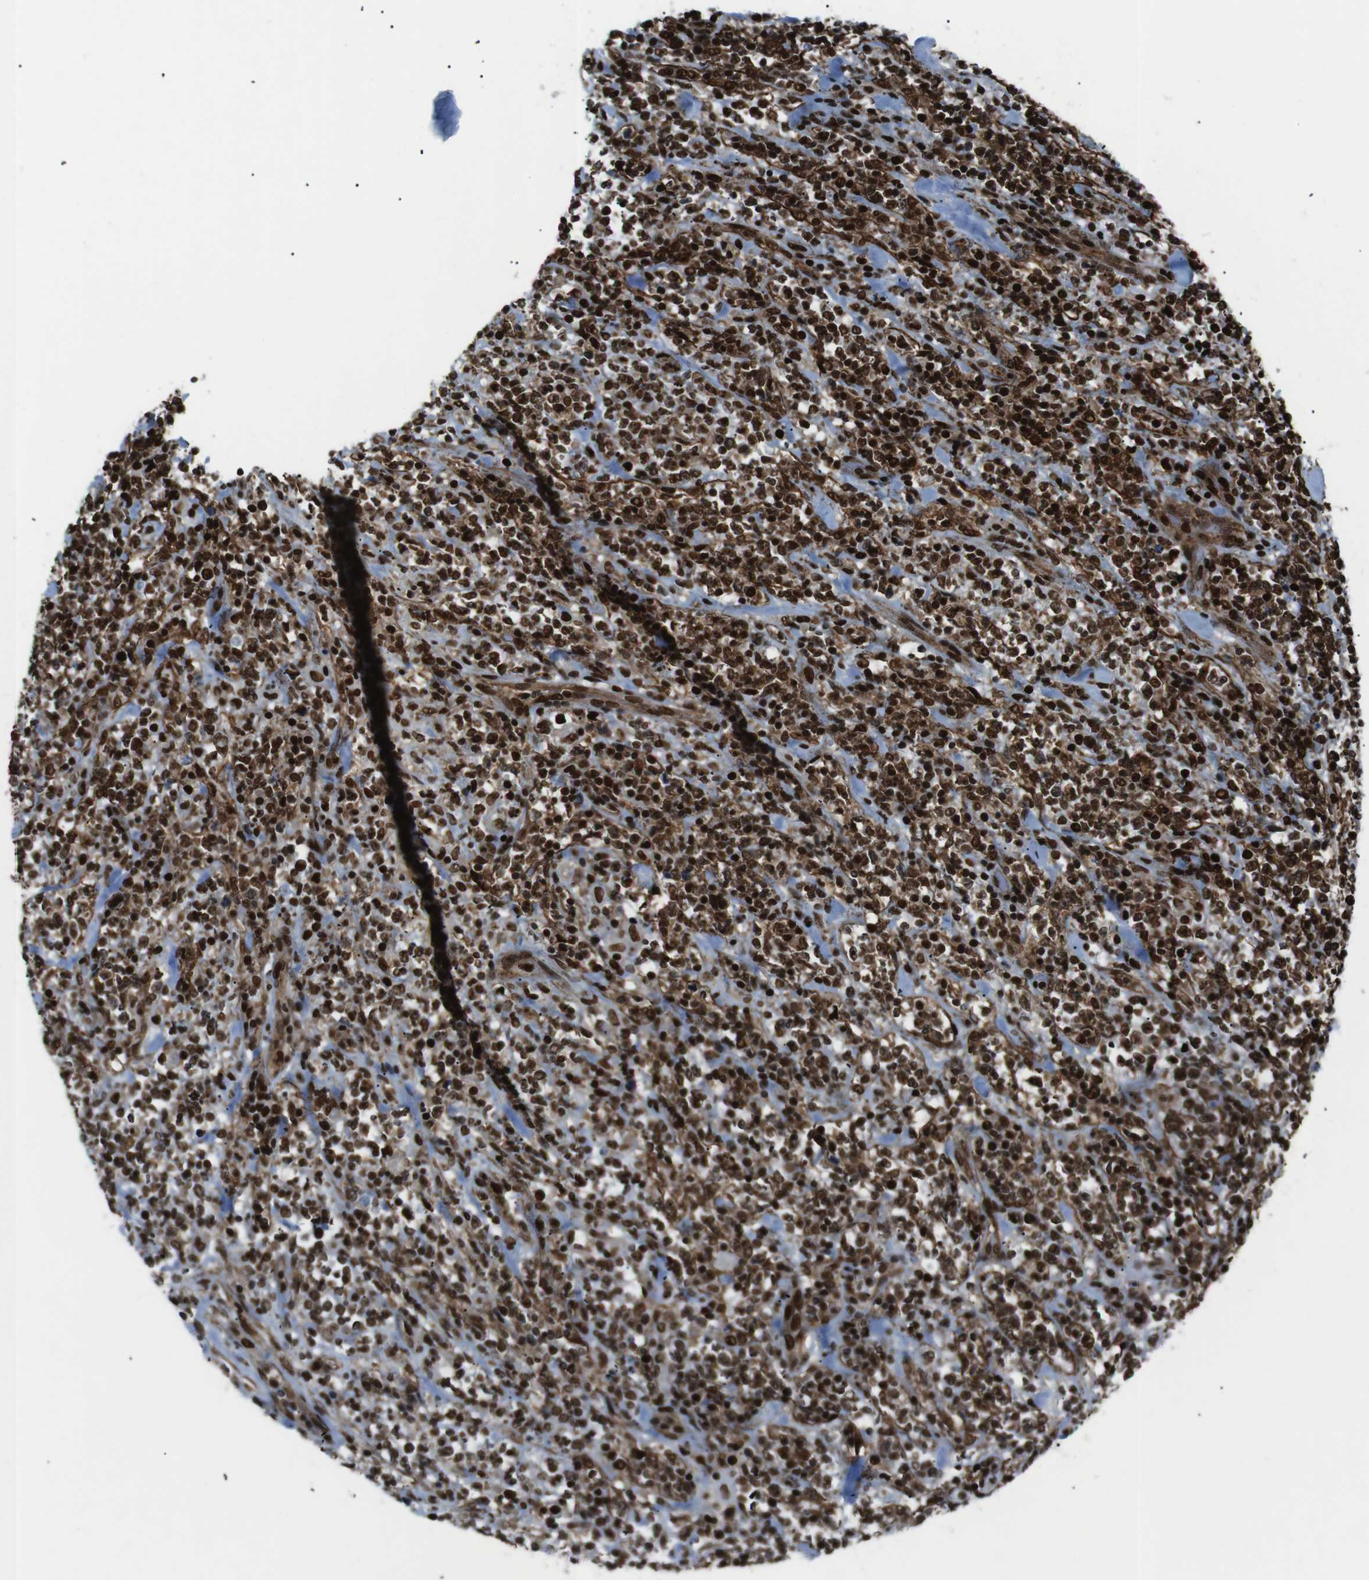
{"staining": {"intensity": "strong", "quantity": ">75%", "location": "cytoplasmic/membranous,nuclear"}, "tissue": "lymphoma", "cell_type": "Tumor cells", "image_type": "cancer", "snomed": [{"axis": "morphology", "description": "Malignant lymphoma, non-Hodgkin's type, High grade"}, {"axis": "topography", "description": "Soft tissue"}], "caption": "Protein staining demonstrates strong cytoplasmic/membranous and nuclear expression in approximately >75% of tumor cells in high-grade malignant lymphoma, non-Hodgkin's type. (DAB IHC, brown staining for protein, blue staining for nuclei).", "gene": "HNRNPU", "patient": {"sex": "male", "age": 18}}